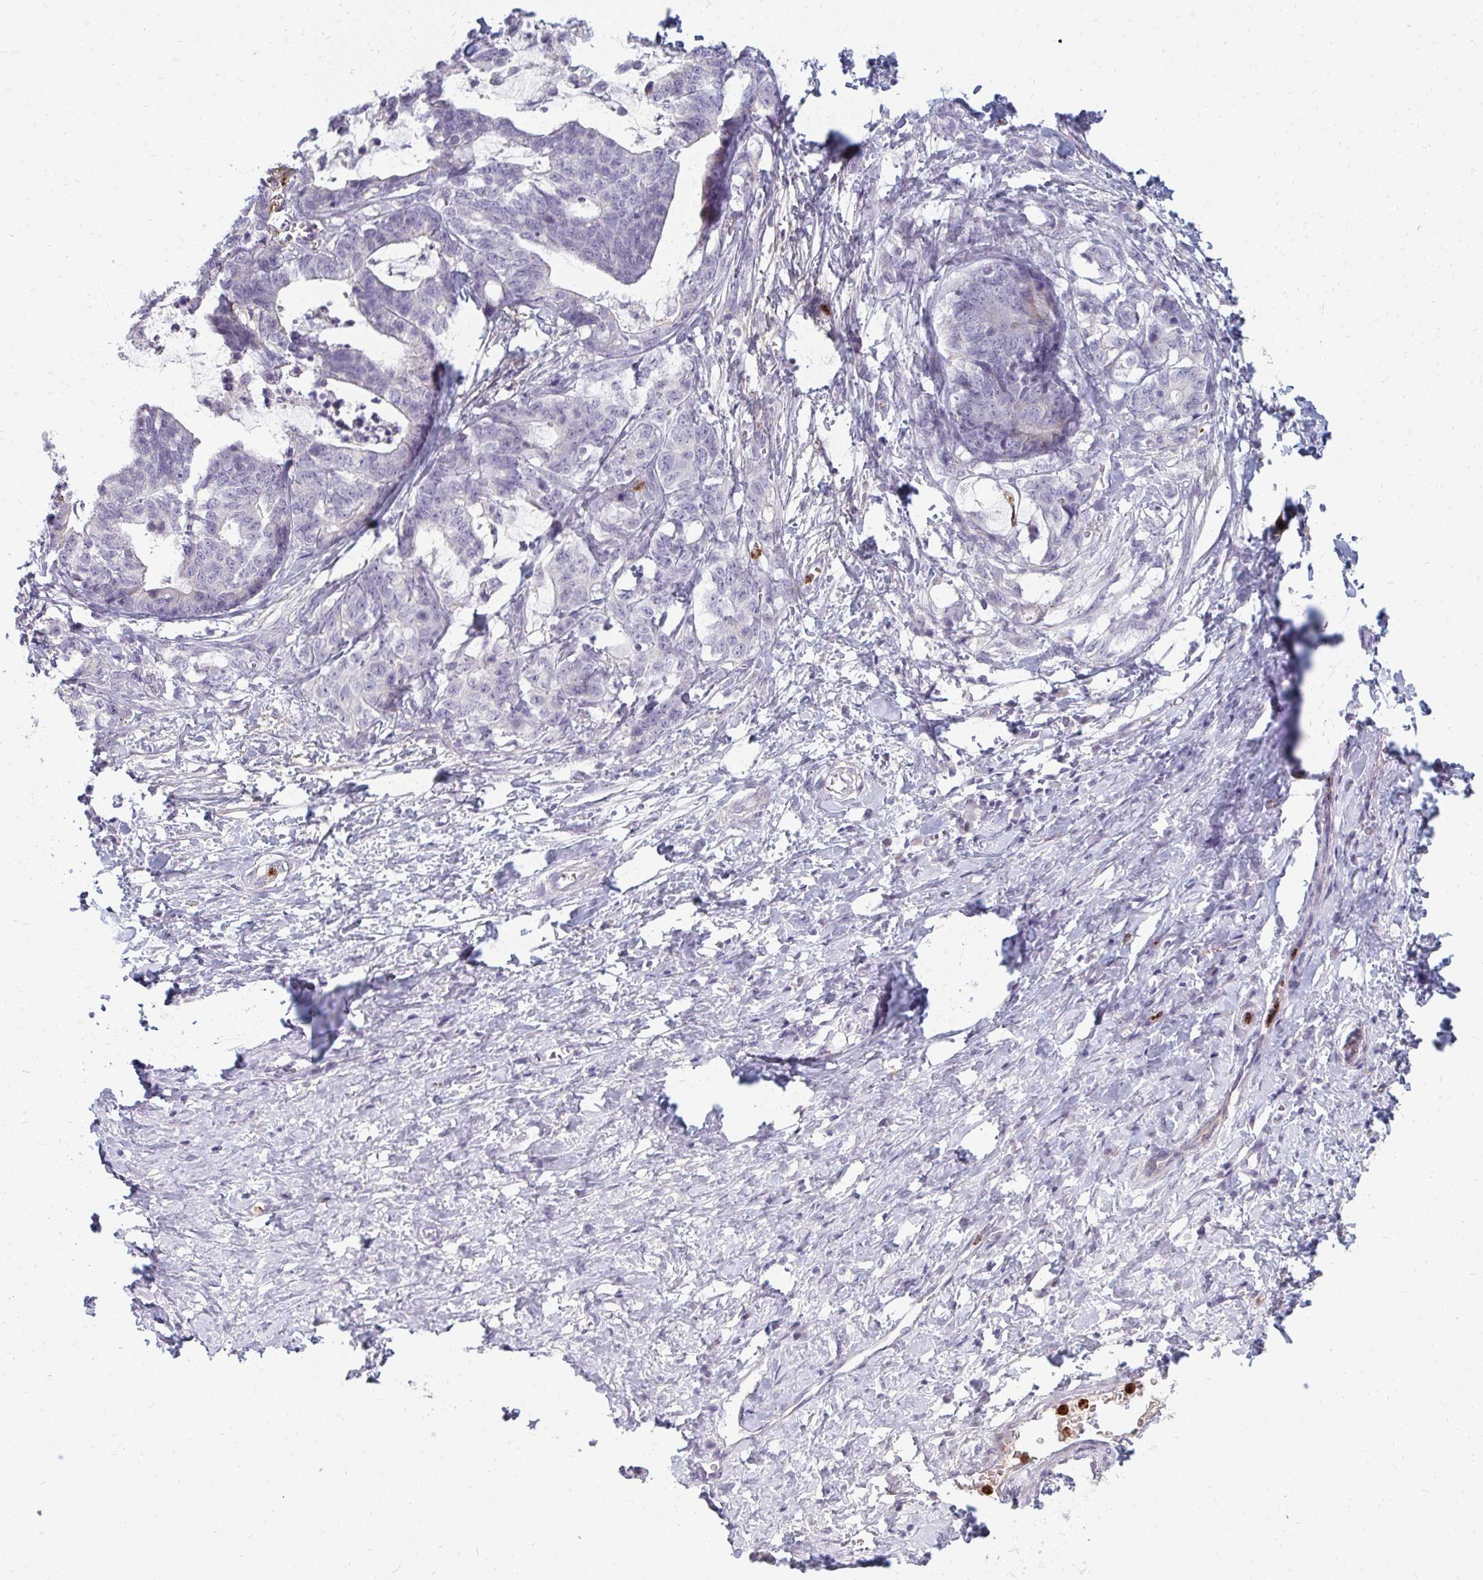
{"staining": {"intensity": "negative", "quantity": "none", "location": "none"}, "tissue": "stomach cancer", "cell_type": "Tumor cells", "image_type": "cancer", "snomed": [{"axis": "morphology", "description": "Normal tissue, NOS"}, {"axis": "morphology", "description": "Adenocarcinoma, NOS"}, {"axis": "topography", "description": "Stomach"}], "caption": "A high-resolution histopathology image shows immunohistochemistry (IHC) staining of stomach cancer (adenocarcinoma), which displays no significant staining in tumor cells. (Stains: DAB immunohistochemistry (IHC) with hematoxylin counter stain, Microscopy: brightfield microscopy at high magnification).", "gene": "RAB33A", "patient": {"sex": "female", "age": 64}}